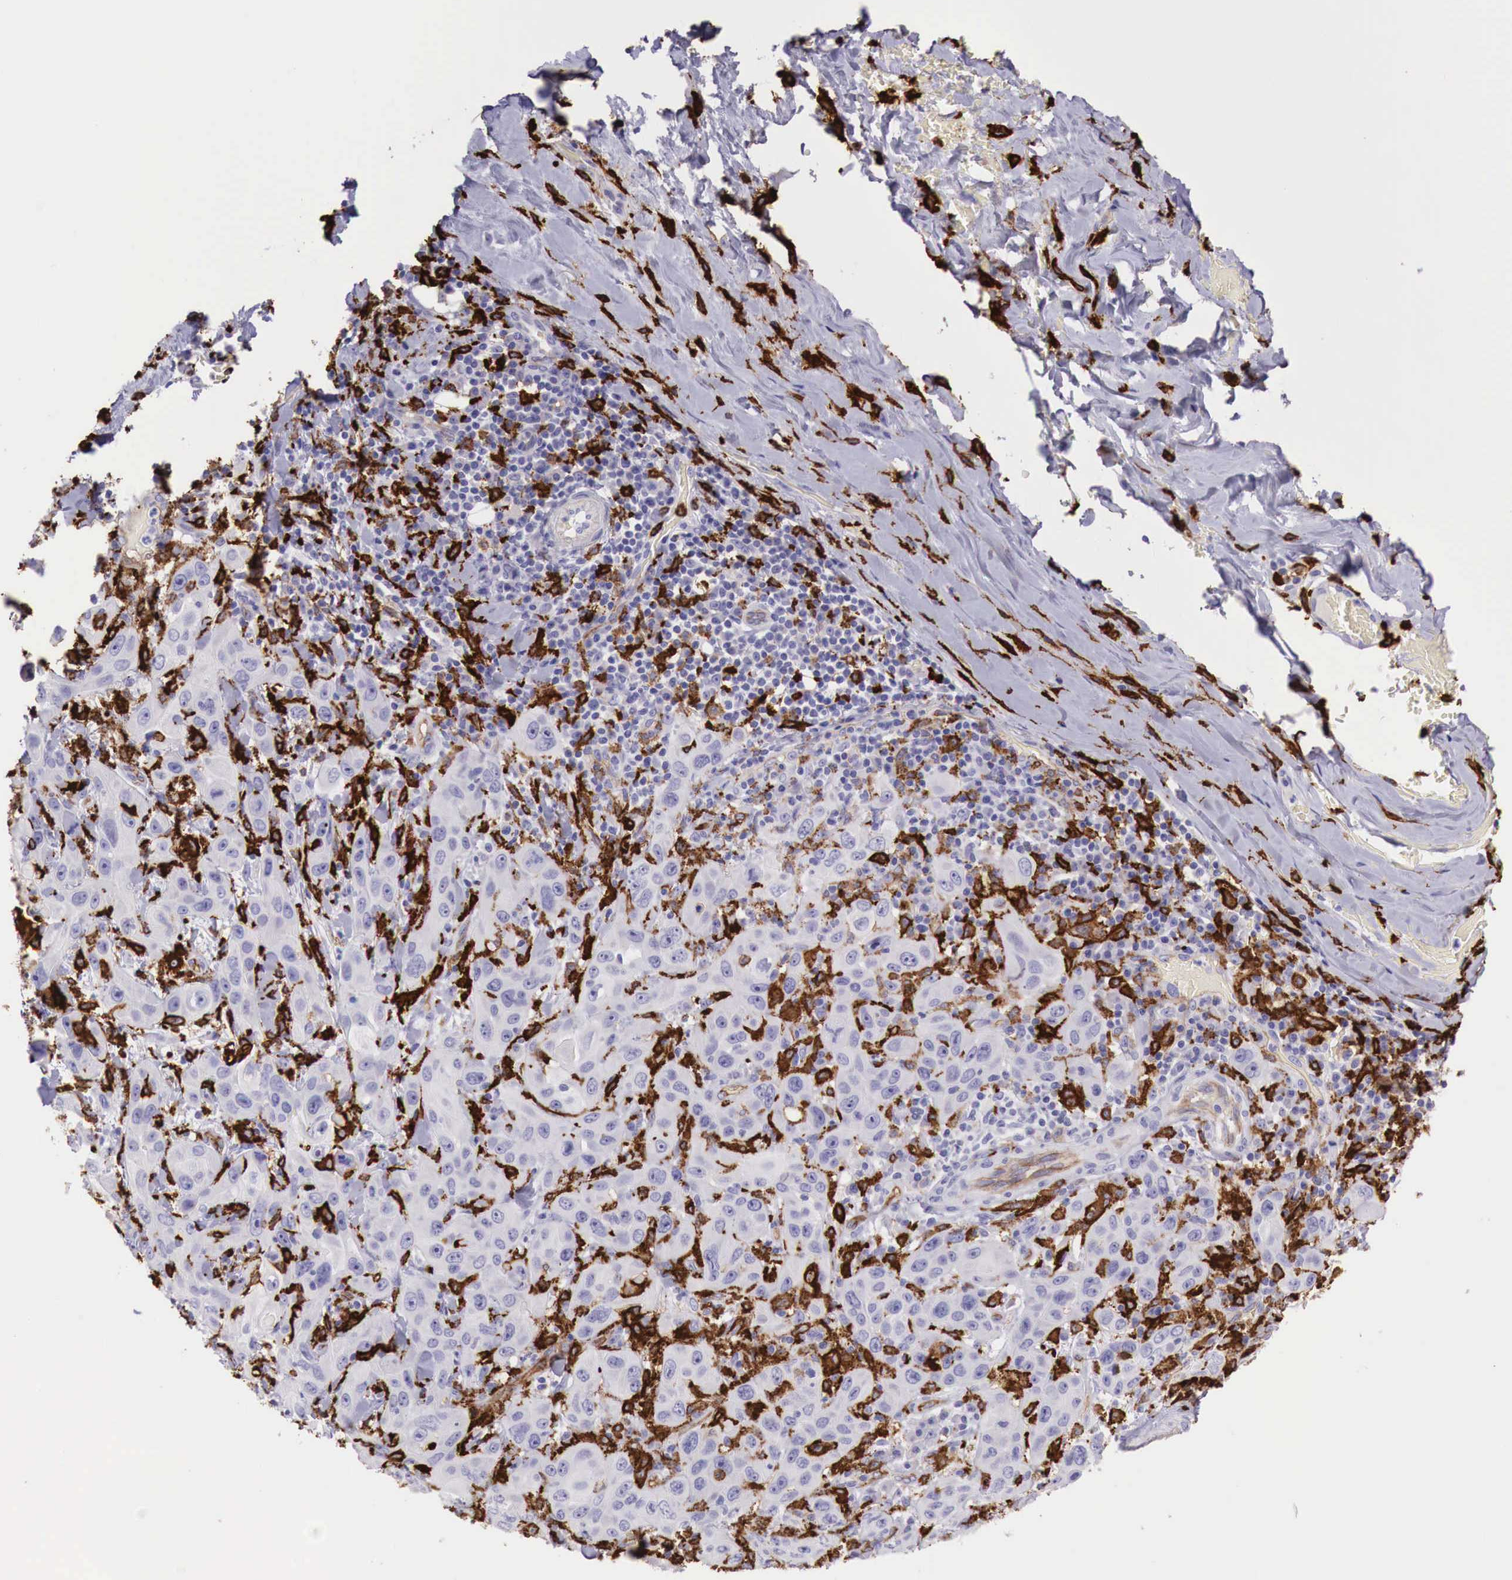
{"staining": {"intensity": "negative", "quantity": "none", "location": "none"}, "tissue": "skin cancer", "cell_type": "Tumor cells", "image_type": "cancer", "snomed": [{"axis": "morphology", "description": "Squamous cell carcinoma, NOS"}, {"axis": "topography", "description": "Skin"}], "caption": "This photomicrograph is of squamous cell carcinoma (skin) stained with immunohistochemistry to label a protein in brown with the nuclei are counter-stained blue. There is no positivity in tumor cells.", "gene": "MSR1", "patient": {"sex": "male", "age": 84}}